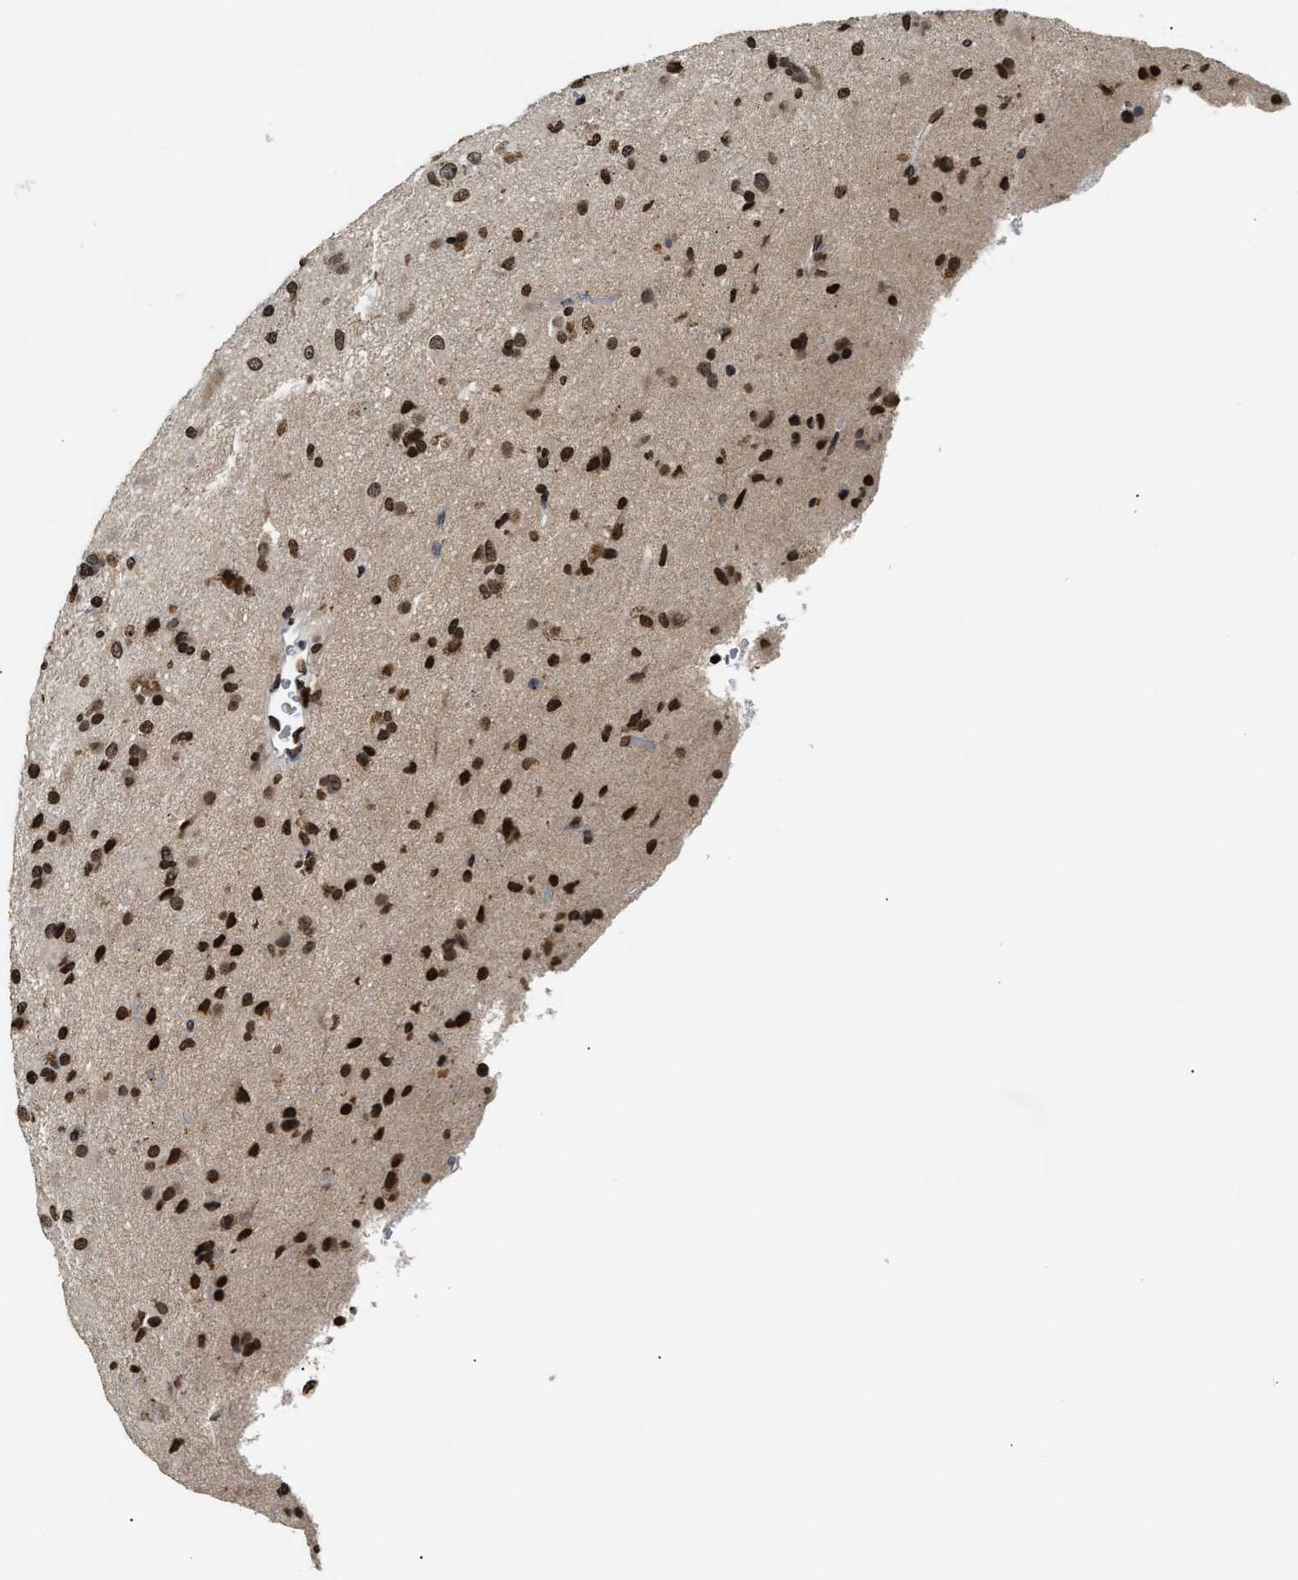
{"staining": {"intensity": "strong", "quantity": ">75%", "location": "nuclear"}, "tissue": "glioma", "cell_type": "Tumor cells", "image_type": "cancer", "snomed": [{"axis": "morphology", "description": "Glioma, malignant, Low grade"}, {"axis": "topography", "description": "Brain"}], "caption": "This is an image of IHC staining of glioma, which shows strong expression in the nuclear of tumor cells.", "gene": "DNASE1L3", "patient": {"sex": "male", "age": 65}}